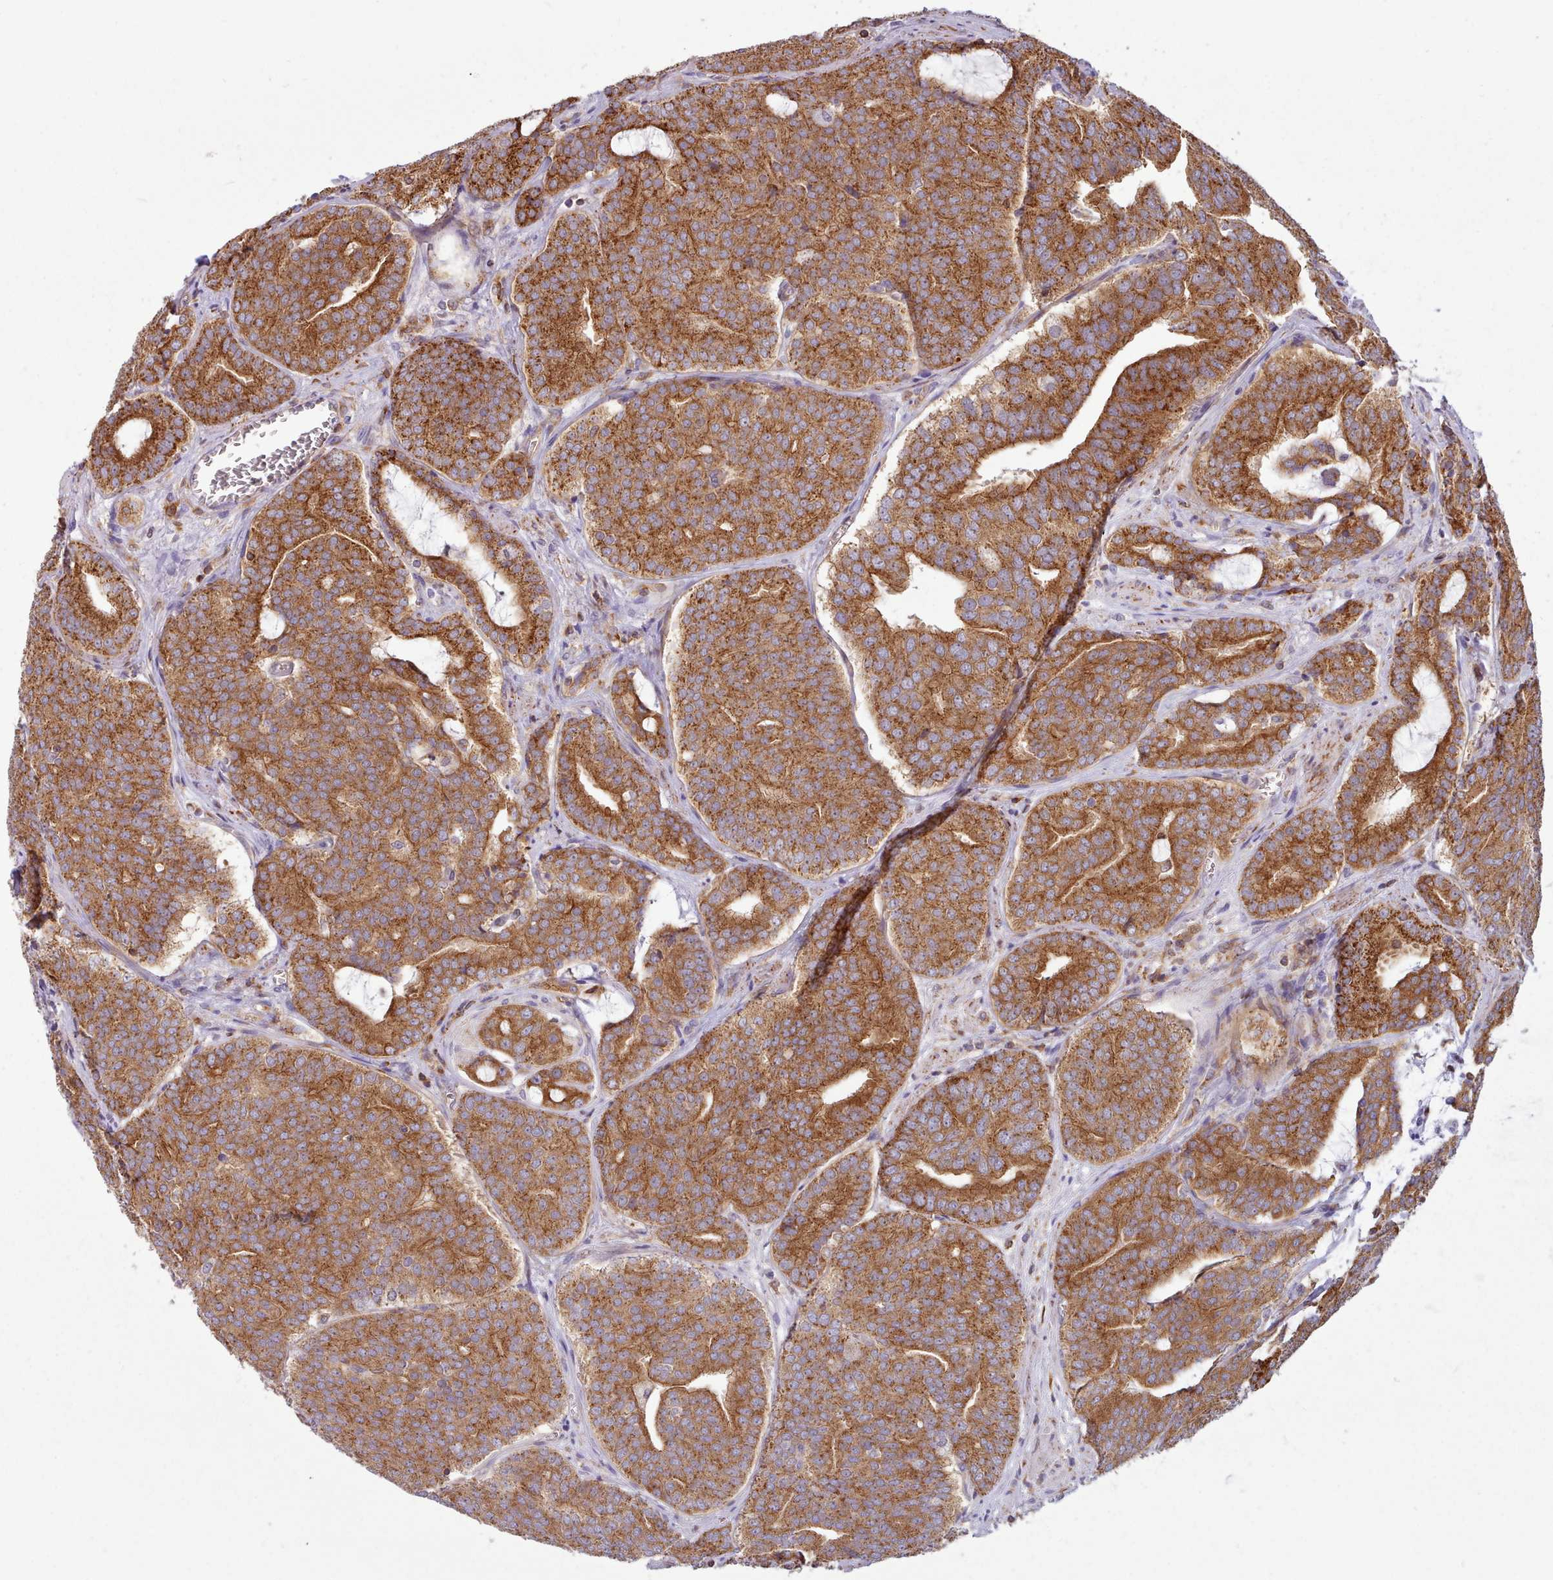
{"staining": {"intensity": "strong", "quantity": ">75%", "location": "cytoplasmic/membranous"}, "tissue": "prostate cancer", "cell_type": "Tumor cells", "image_type": "cancer", "snomed": [{"axis": "morphology", "description": "Adenocarcinoma, High grade"}, {"axis": "topography", "description": "Prostate"}], "caption": "Immunohistochemistry (DAB) staining of prostate adenocarcinoma (high-grade) reveals strong cytoplasmic/membranous protein positivity in approximately >75% of tumor cells.", "gene": "CRYBG1", "patient": {"sex": "male", "age": 55}}